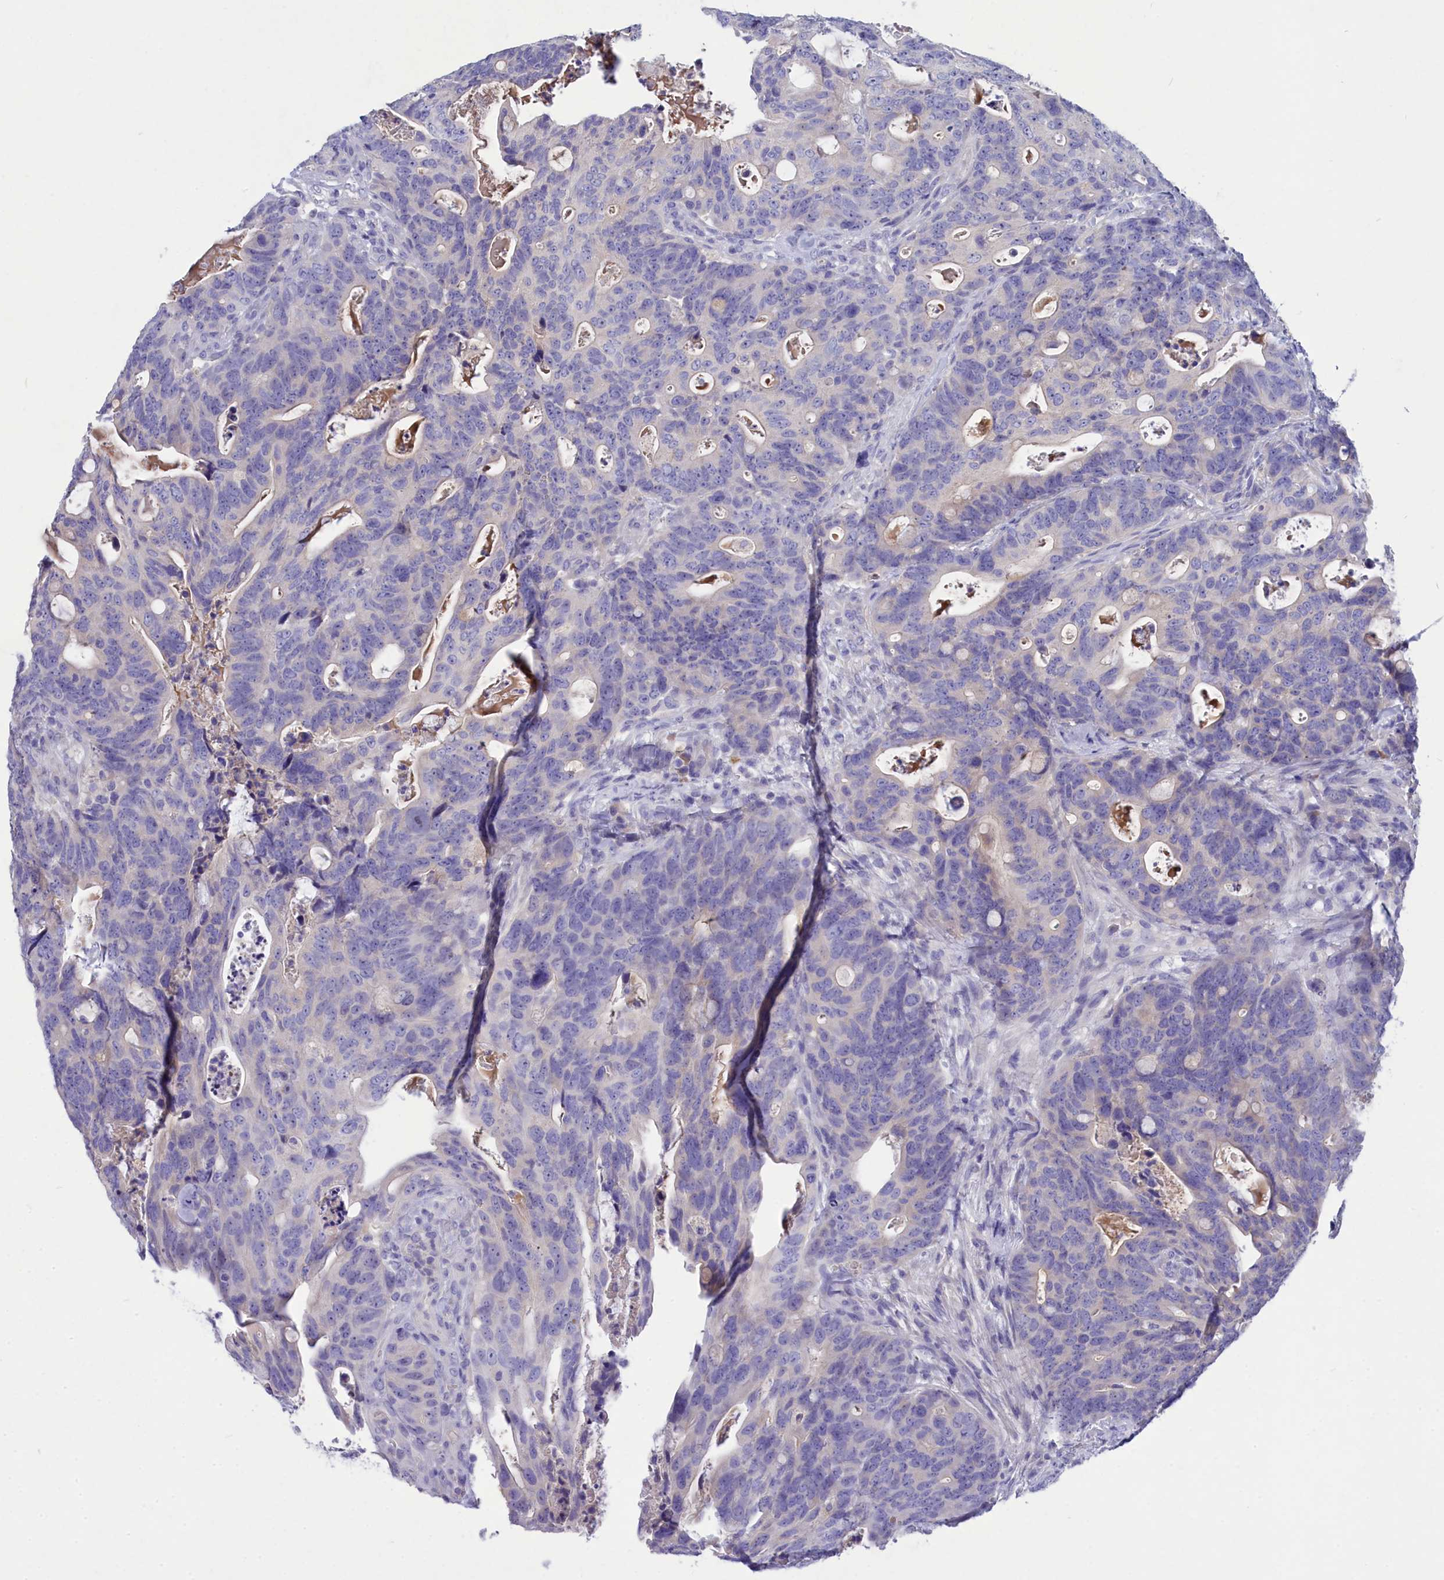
{"staining": {"intensity": "negative", "quantity": "none", "location": "none"}, "tissue": "colorectal cancer", "cell_type": "Tumor cells", "image_type": "cancer", "snomed": [{"axis": "morphology", "description": "Adenocarcinoma, NOS"}, {"axis": "topography", "description": "Colon"}], "caption": "A high-resolution micrograph shows immunohistochemistry (IHC) staining of adenocarcinoma (colorectal), which shows no significant positivity in tumor cells.", "gene": "DEFB119", "patient": {"sex": "female", "age": 82}}